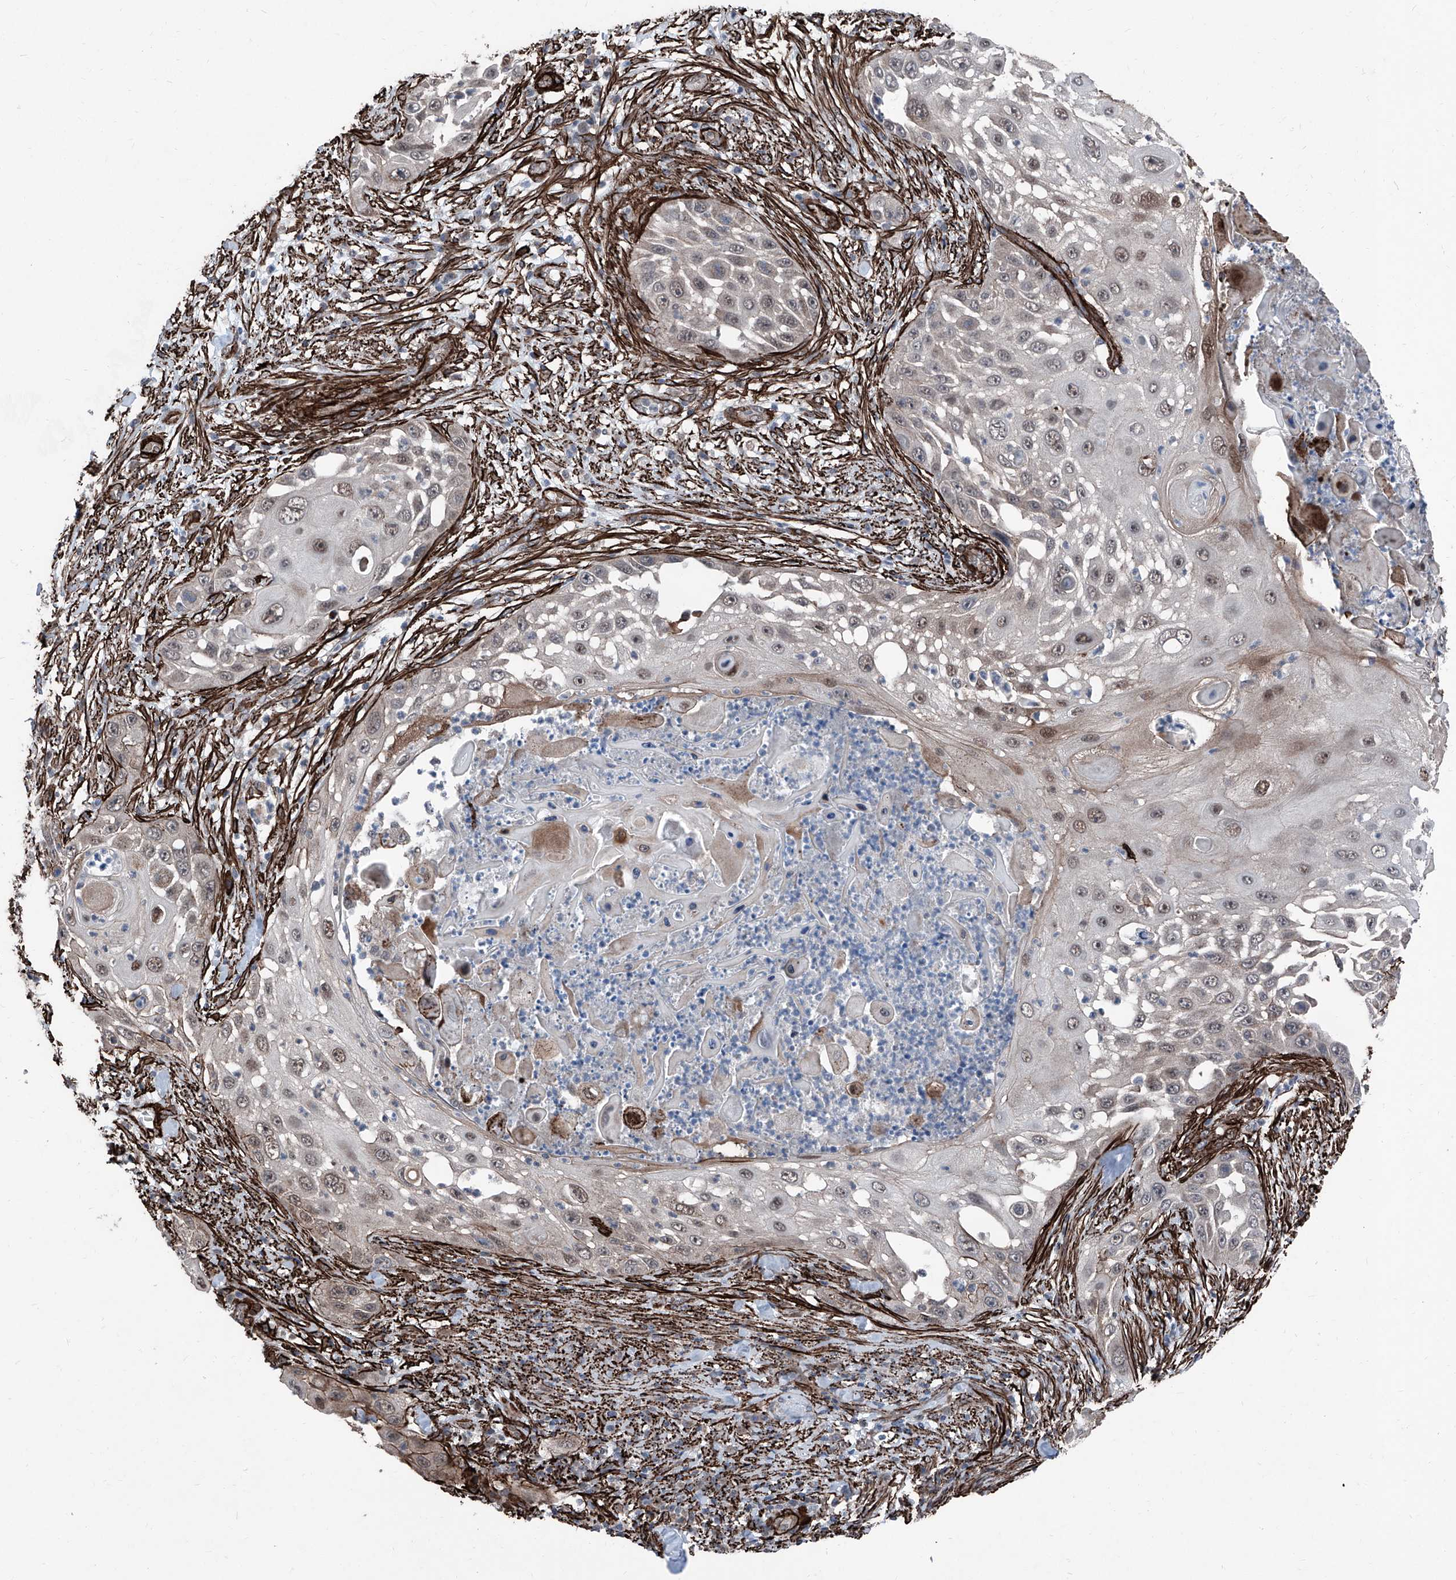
{"staining": {"intensity": "weak", "quantity": "<25%", "location": "nuclear"}, "tissue": "skin cancer", "cell_type": "Tumor cells", "image_type": "cancer", "snomed": [{"axis": "morphology", "description": "Squamous cell carcinoma, NOS"}, {"axis": "topography", "description": "Skin"}], "caption": "This is a histopathology image of immunohistochemistry staining of skin cancer, which shows no staining in tumor cells.", "gene": "COA7", "patient": {"sex": "female", "age": 44}}